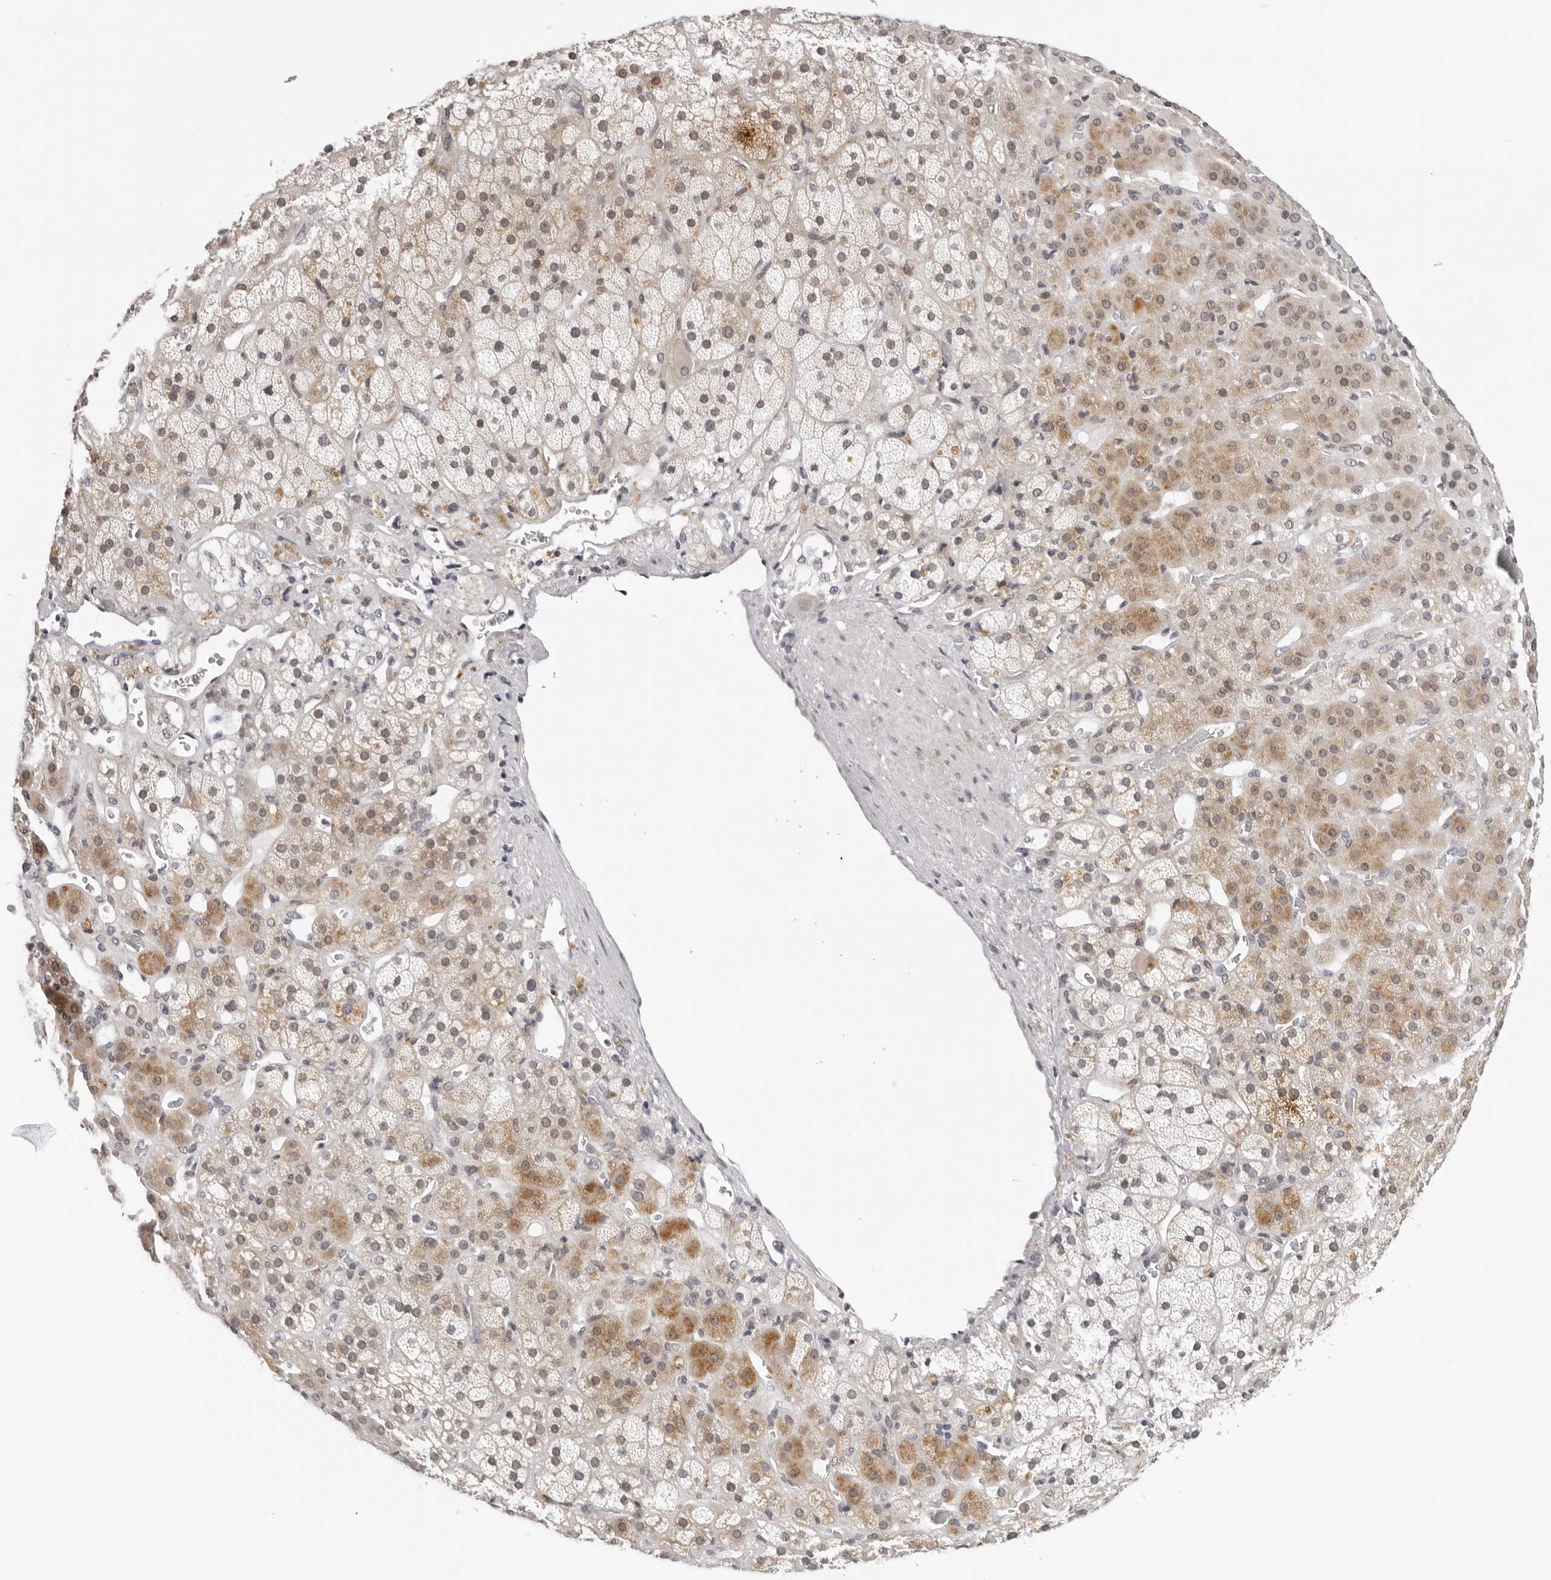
{"staining": {"intensity": "moderate", "quantity": "25%-75%", "location": "cytoplasmic/membranous"}, "tissue": "adrenal gland", "cell_type": "Glandular cells", "image_type": "normal", "snomed": [{"axis": "morphology", "description": "Normal tissue, NOS"}, {"axis": "topography", "description": "Adrenal gland"}], "caption": "The histopathology image exhibits staining of benign adrenal gland, revealing moderate cytoplasmic/membranous protein staining (brown color) within glandular cells. (DAB (3,3'-diaminobenzidine) = brown stain, brightfield microscopy at high magnification).", "gene": "IL17RA", "patient": {"sex": "male", "age": 57}}